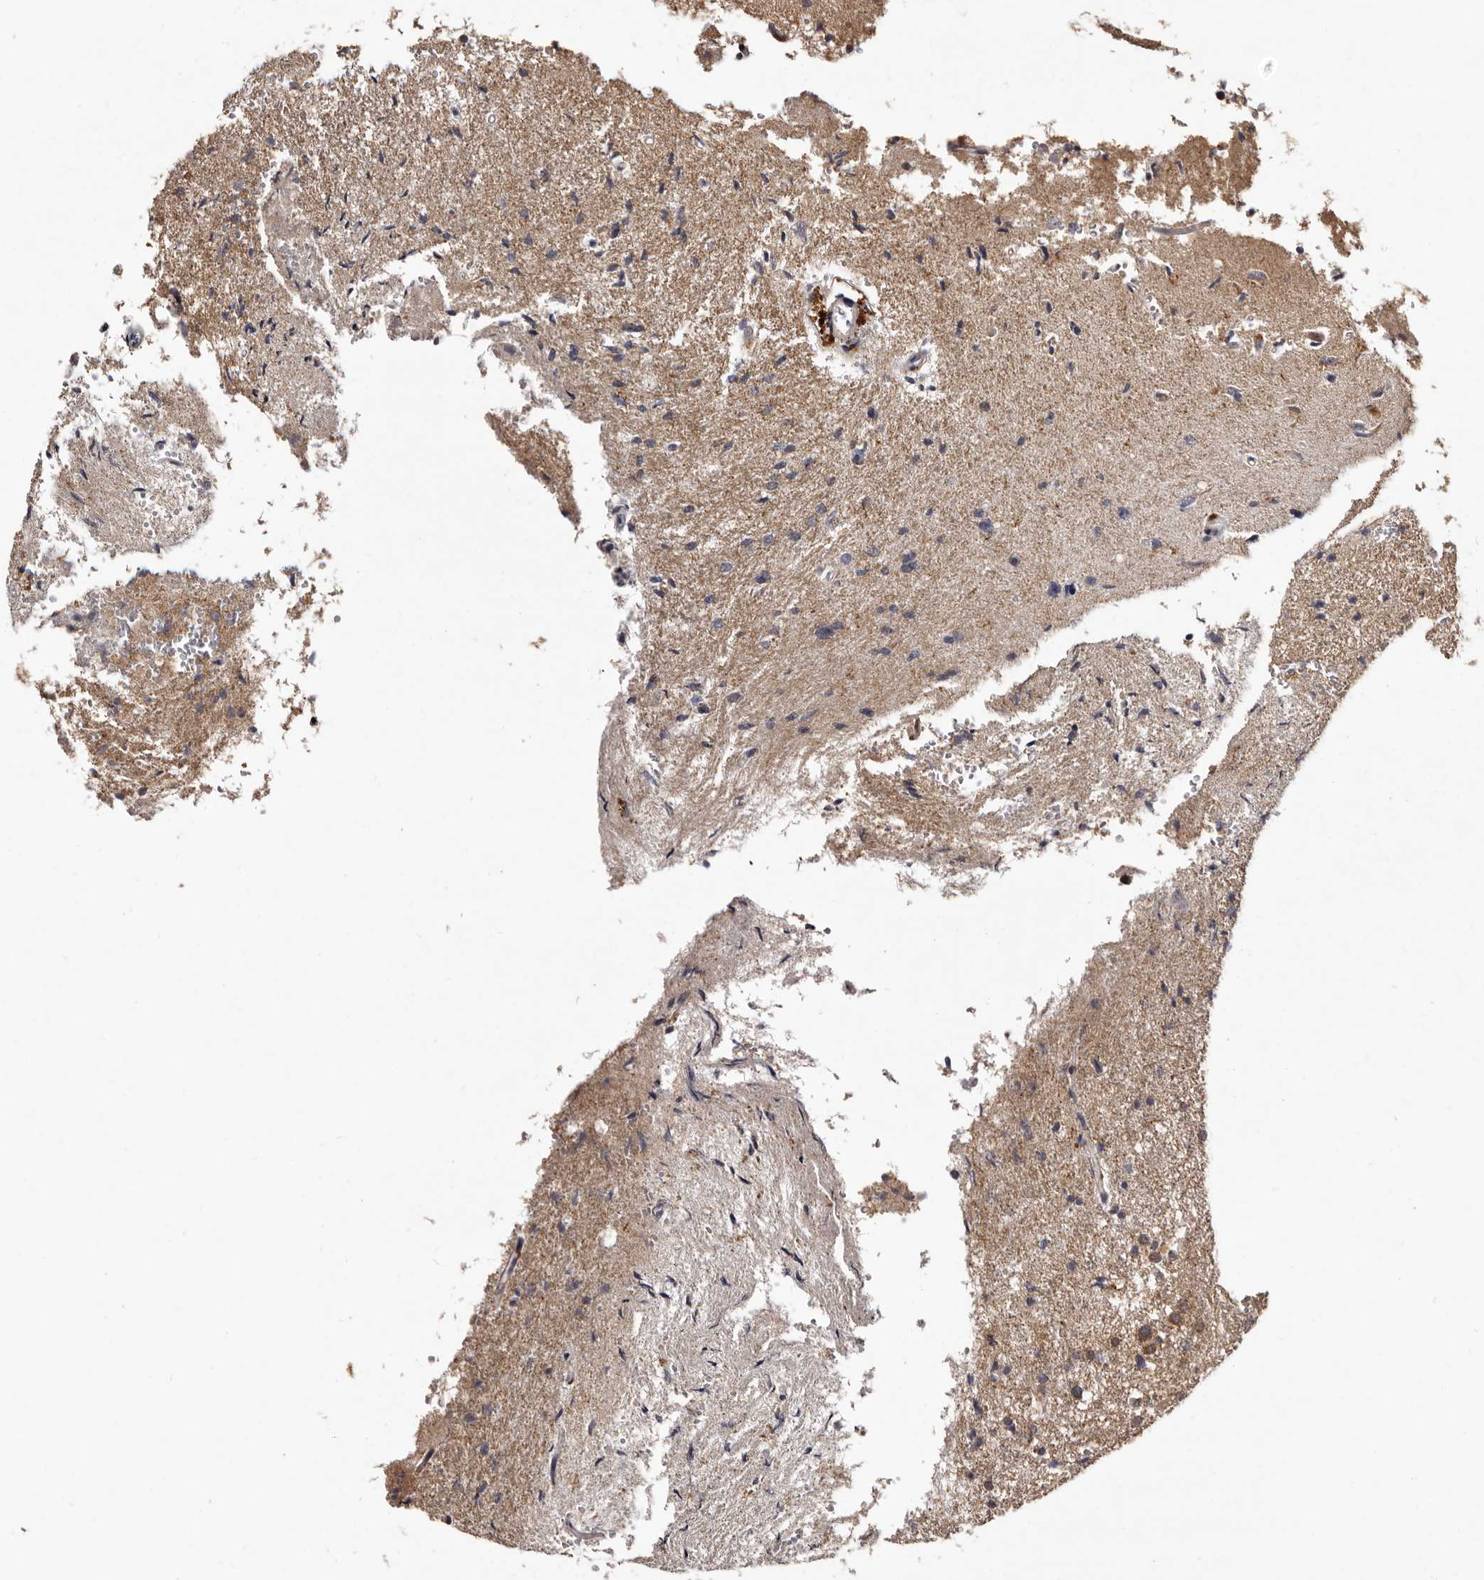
{"staining": {"intensity": "moderate", "quantity": "<25%", "location": "cytoplasmic/membranous"}, "tissue": "glioma", "cell_type": "Tumor cells", "image_type": "cancer", "snomed": [{"axis": "morphology", "description": "Glioma, malignant, High grade"}, {"axis": "topography", "description": "Brain"}], "caption": "Protein analysis of malignant high-grade glioma tissue demonstrates moderate cytoplasmic/membranous staining in about <25% of tumor cells. (Stains: DAB in brown, nuclei in blue, Microscopy: brightfield microscopy at high magnification).", "gene": "FAM91A1", "patient": {"sex": "male", "age": 72}}